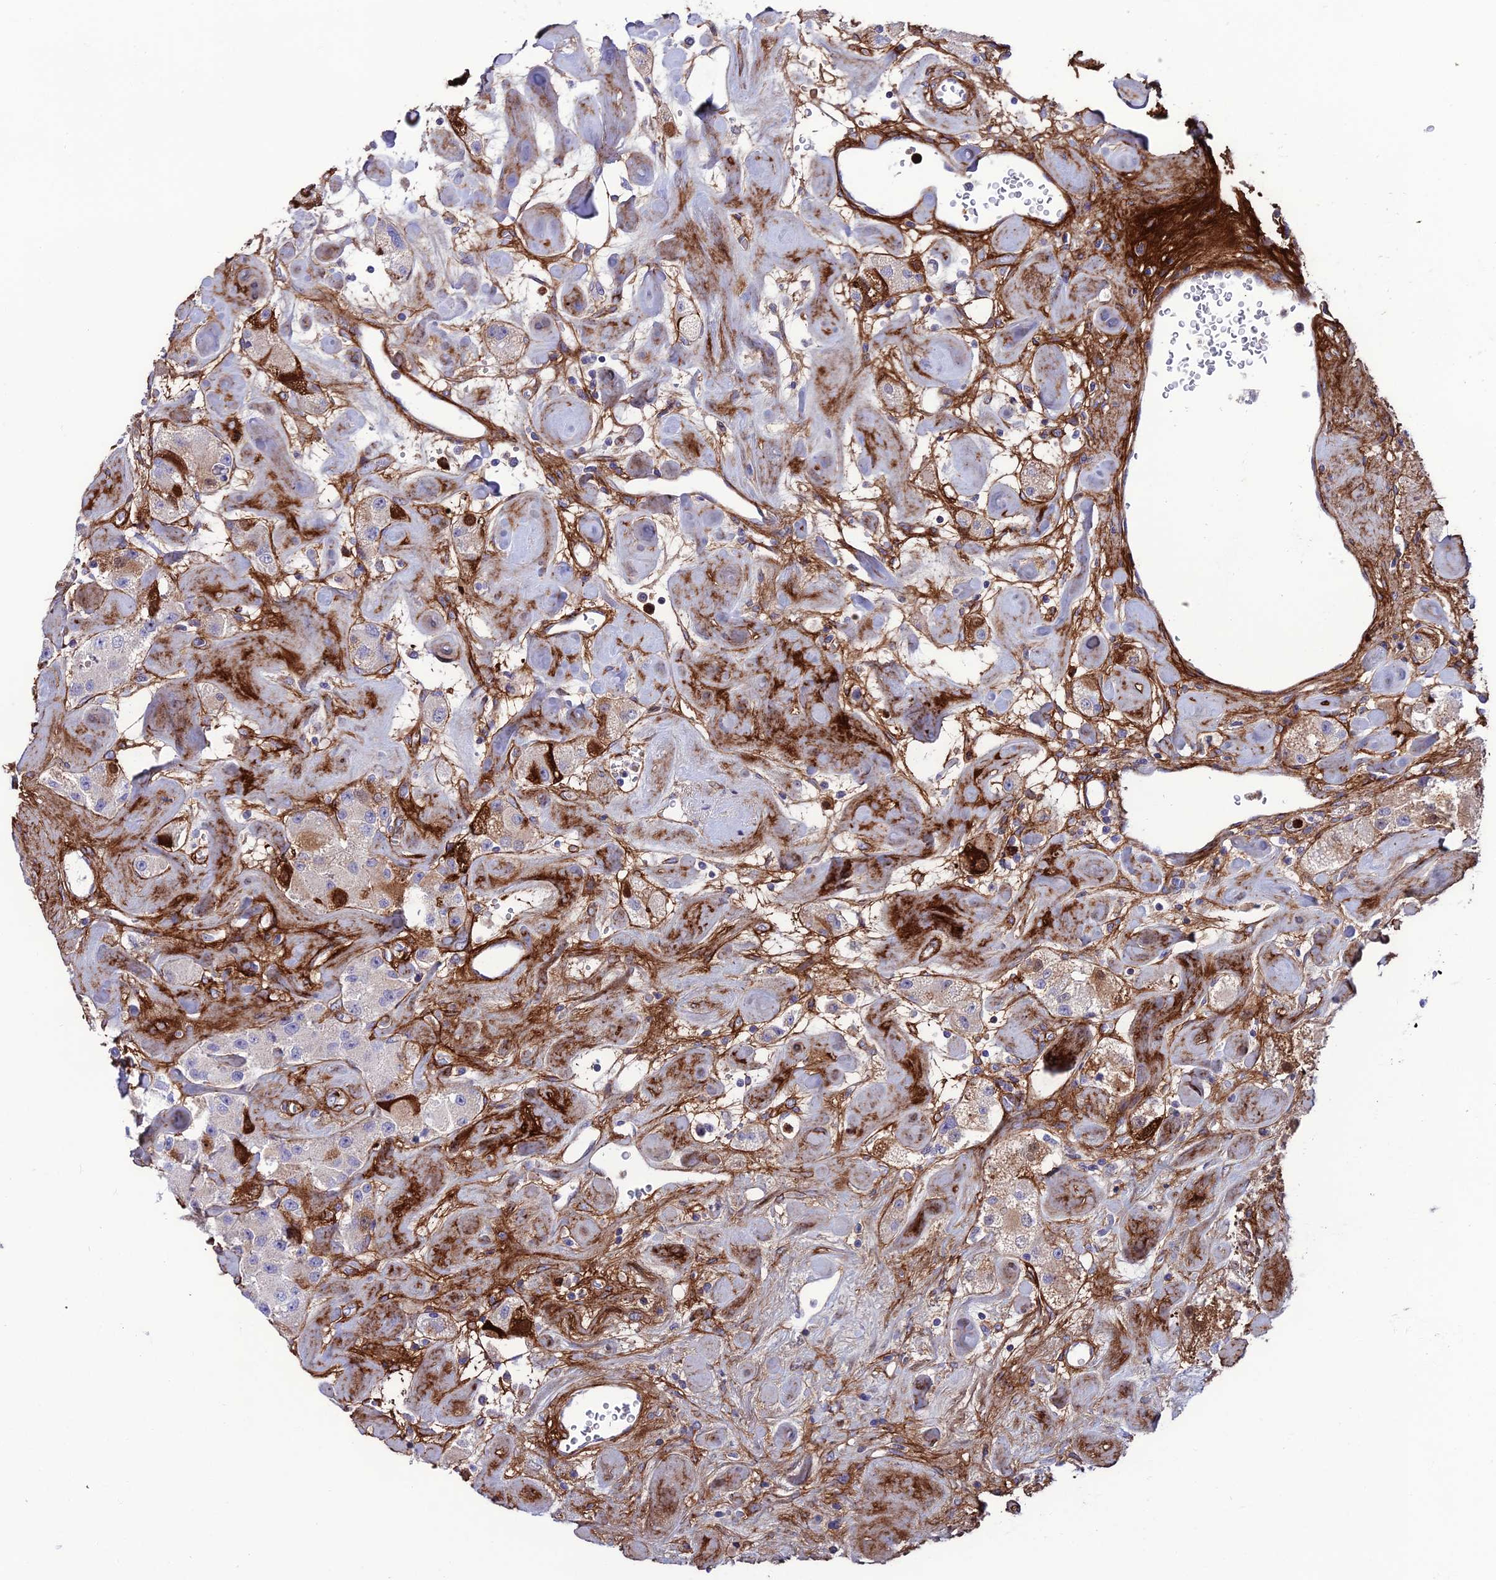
{"staining": {"intensity": "moderate", "quantity": "<25%", "location": "cytoplasmic/membranous"}, "tissue": "carcinoid", "cell_type": "Tumor cells", "image_type": "cancer", "snomed": [{"axis": "morphology", "description": "Carcinoid, malignant, NOS"}, {"axis": "topography", "description": "Pancreas"}], "caption": "Human carcinoid stained for a protein (brown) exhibits moderate cytoplasmic/membranous positive expression in about <25% of tumor cells.", "gene": "COL6A6", "patient": {"sex": "male", "age": 41}}